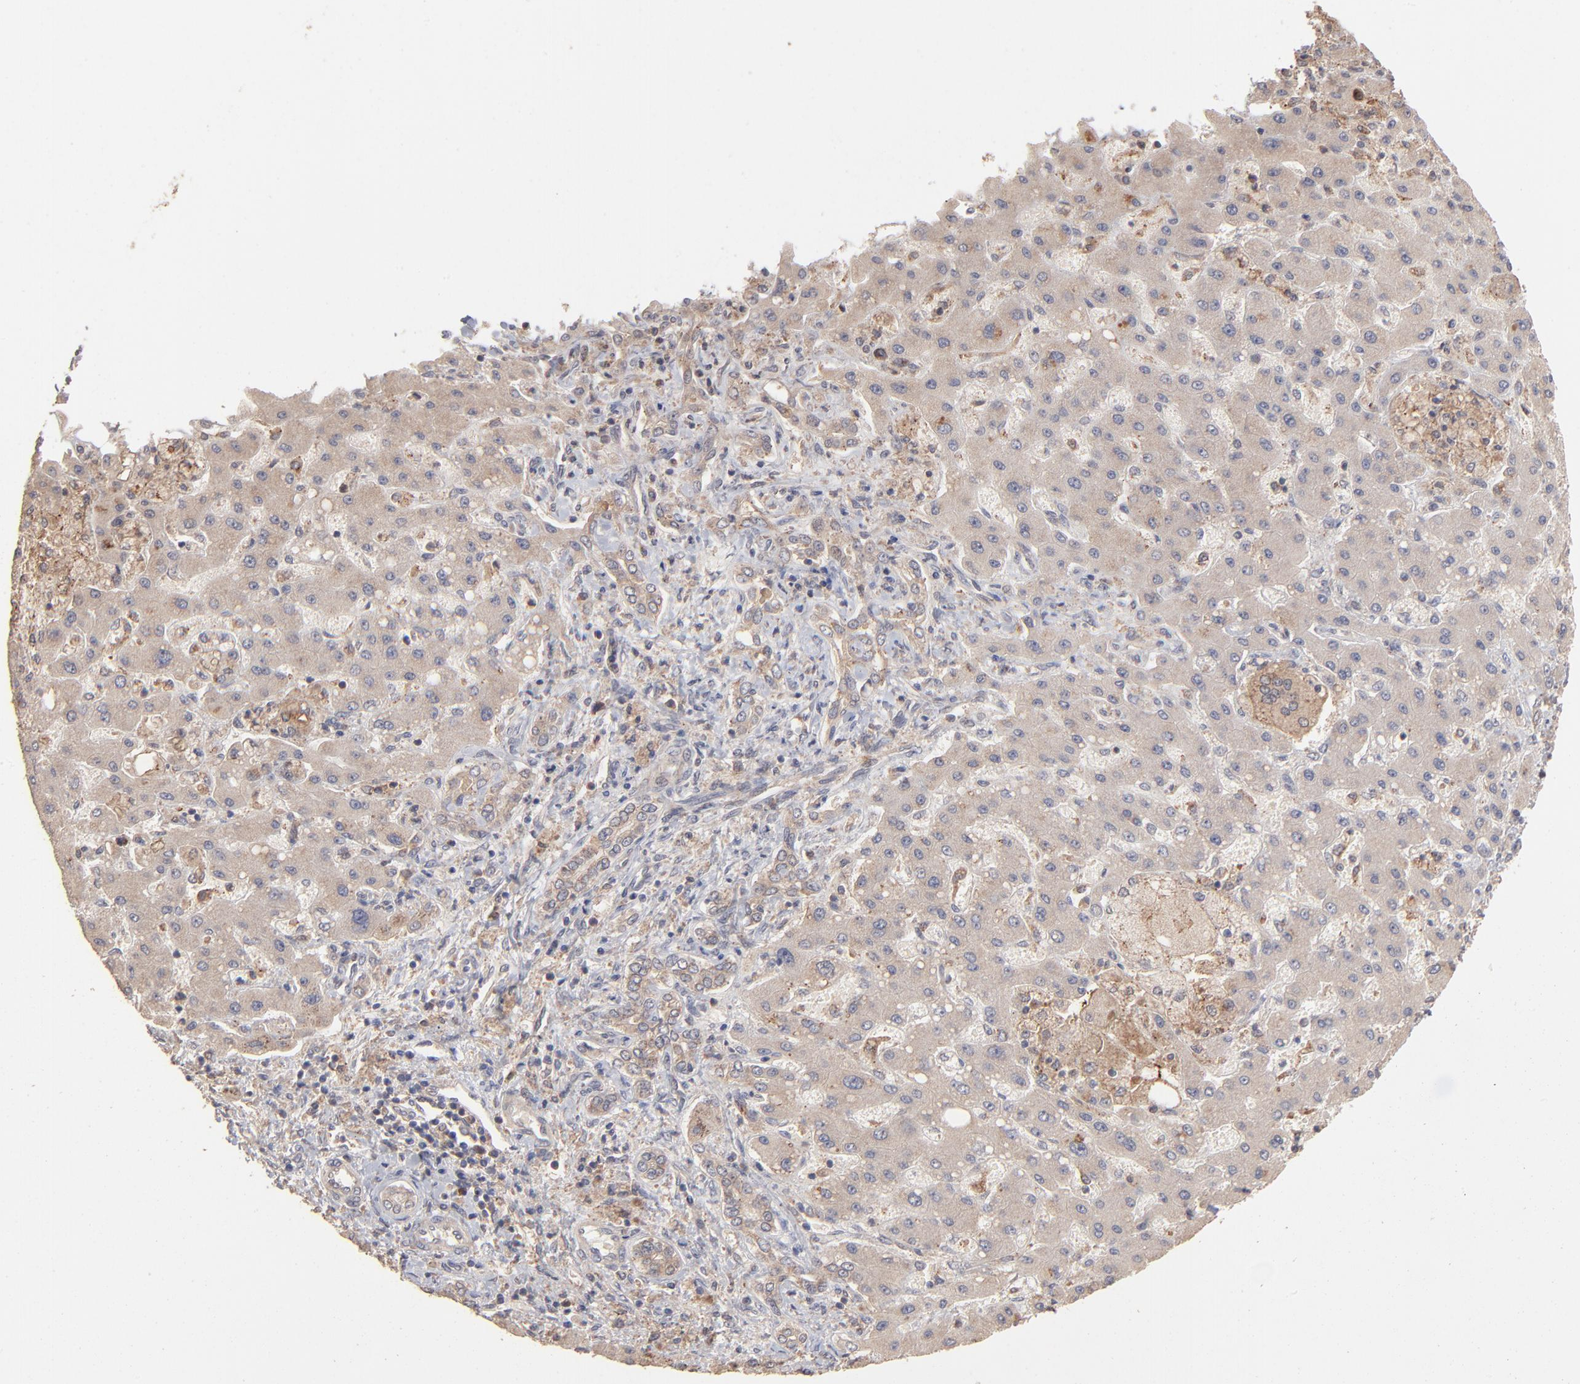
{"staining": {"intensity": "weak", "quantity": "25%-75%", "location": "cytoplasmic/membranous"}, "tissue": "liver cancer", "cell_type": "Tumor cells", "image_type": "cancer", "snomed": [{"axis": "morphology", "description": "Cholangiocarcinoma"}, {"axis": "topography", "description": "Liver"}], "caption": "Liver cancer (cholangiocarcinoma) stained with a brown dye shows weak cytoplasmic/membranous positive staining in about 25%-75% of tumor cells.", "gene": "IVNS1ABP", "patient": {"sex": "male", "age": 50}}